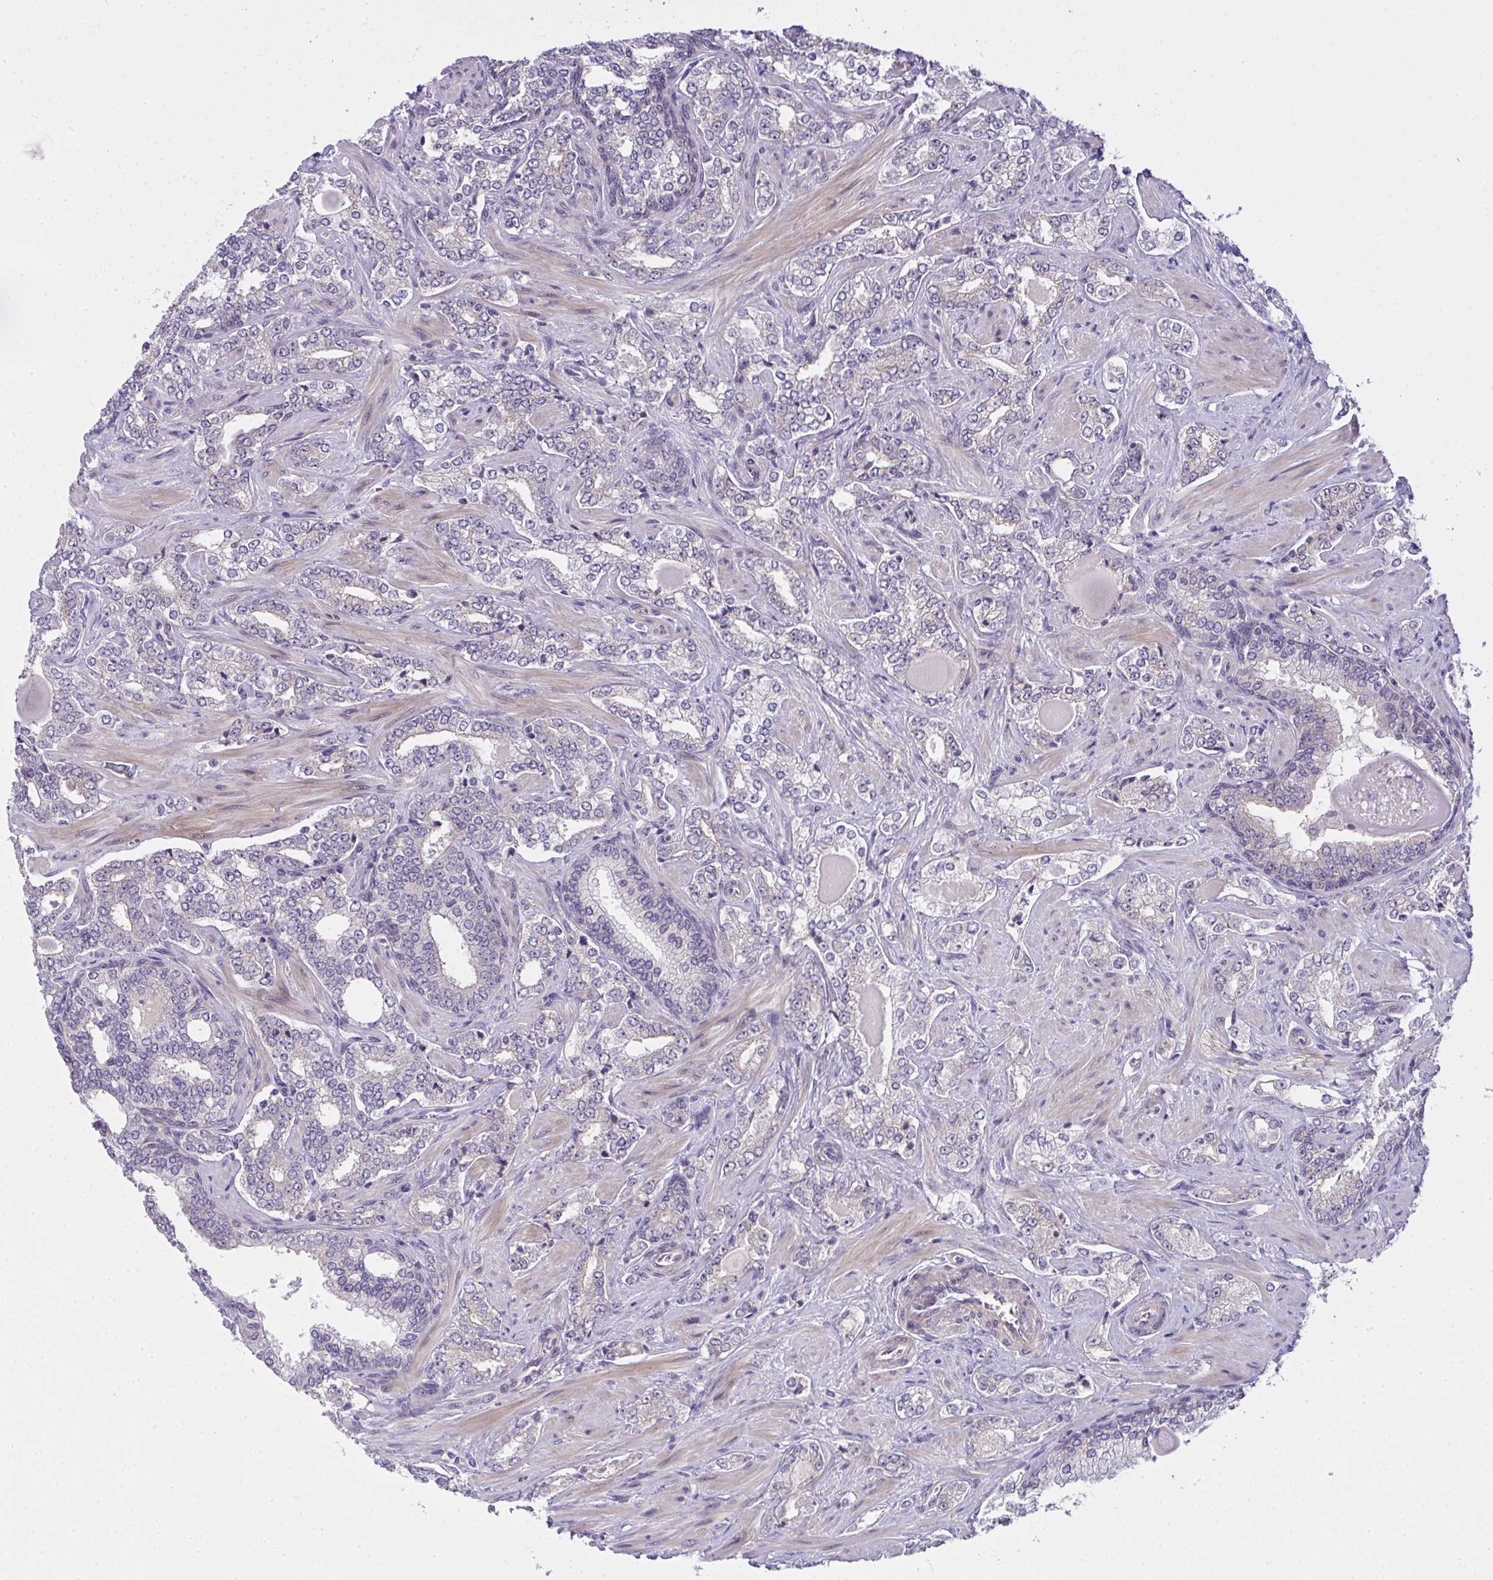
{"staining": {"intensity": "negative", "quantity": "none", "location": "none"}, "tissue": "prostate cancer", "cell_type": "Tumor cells", "image_type": "cancer", "snomed": [{"axis": "morphology", "description": "Adenocarcinoma, High grade"}, {"axis": "topography", "description": "Prostate"}], "caption": "Image shows no protein staining in tumor cells of prostate high-grade adenocarcinoma tissue.", "gene": "NT5C1A", "patient": {"sex": "male", "age": 60}}